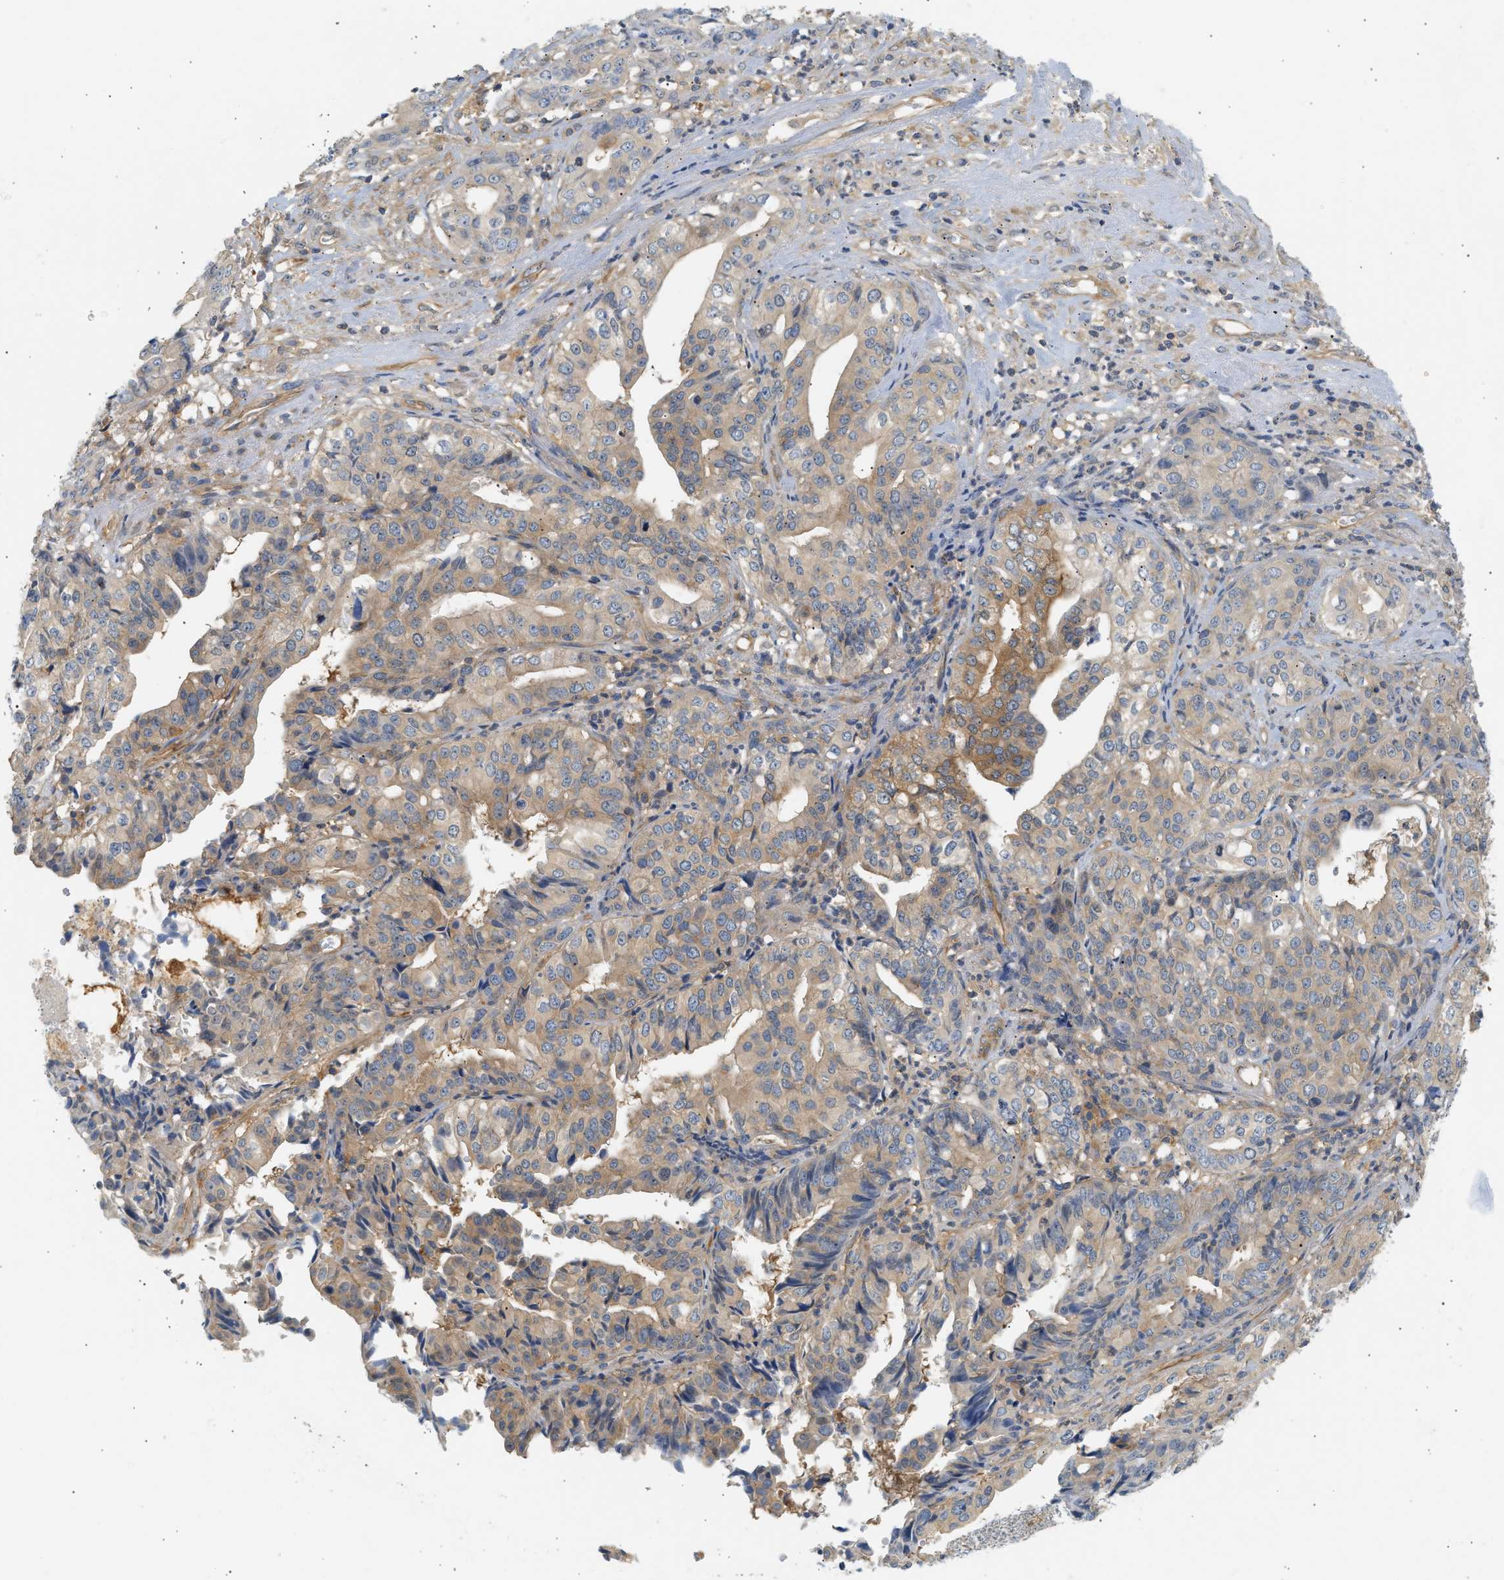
{"staining": {"intensity": "weak", "quantity": ">75%", "location": "cytoplasmic/membranous"}, "tissue": "liver cancer", "cell_type": "Tumor cells", "image_type": "cancer", "snomed": [{"axis": "morphology", "description": "Cholangiocarcinoma"}, {"axis": "topography", "description": "Liver"}], "caption": "A high-resolution micrograph shows immunohistochemistry (IHC) staining of liver cancer, which shows weak cytoplasmic/membranous positivity in approximately >75% of tumor cells.", "gene": "PAFAH1B1", "patient": {"sex": "female", "age": 61}}